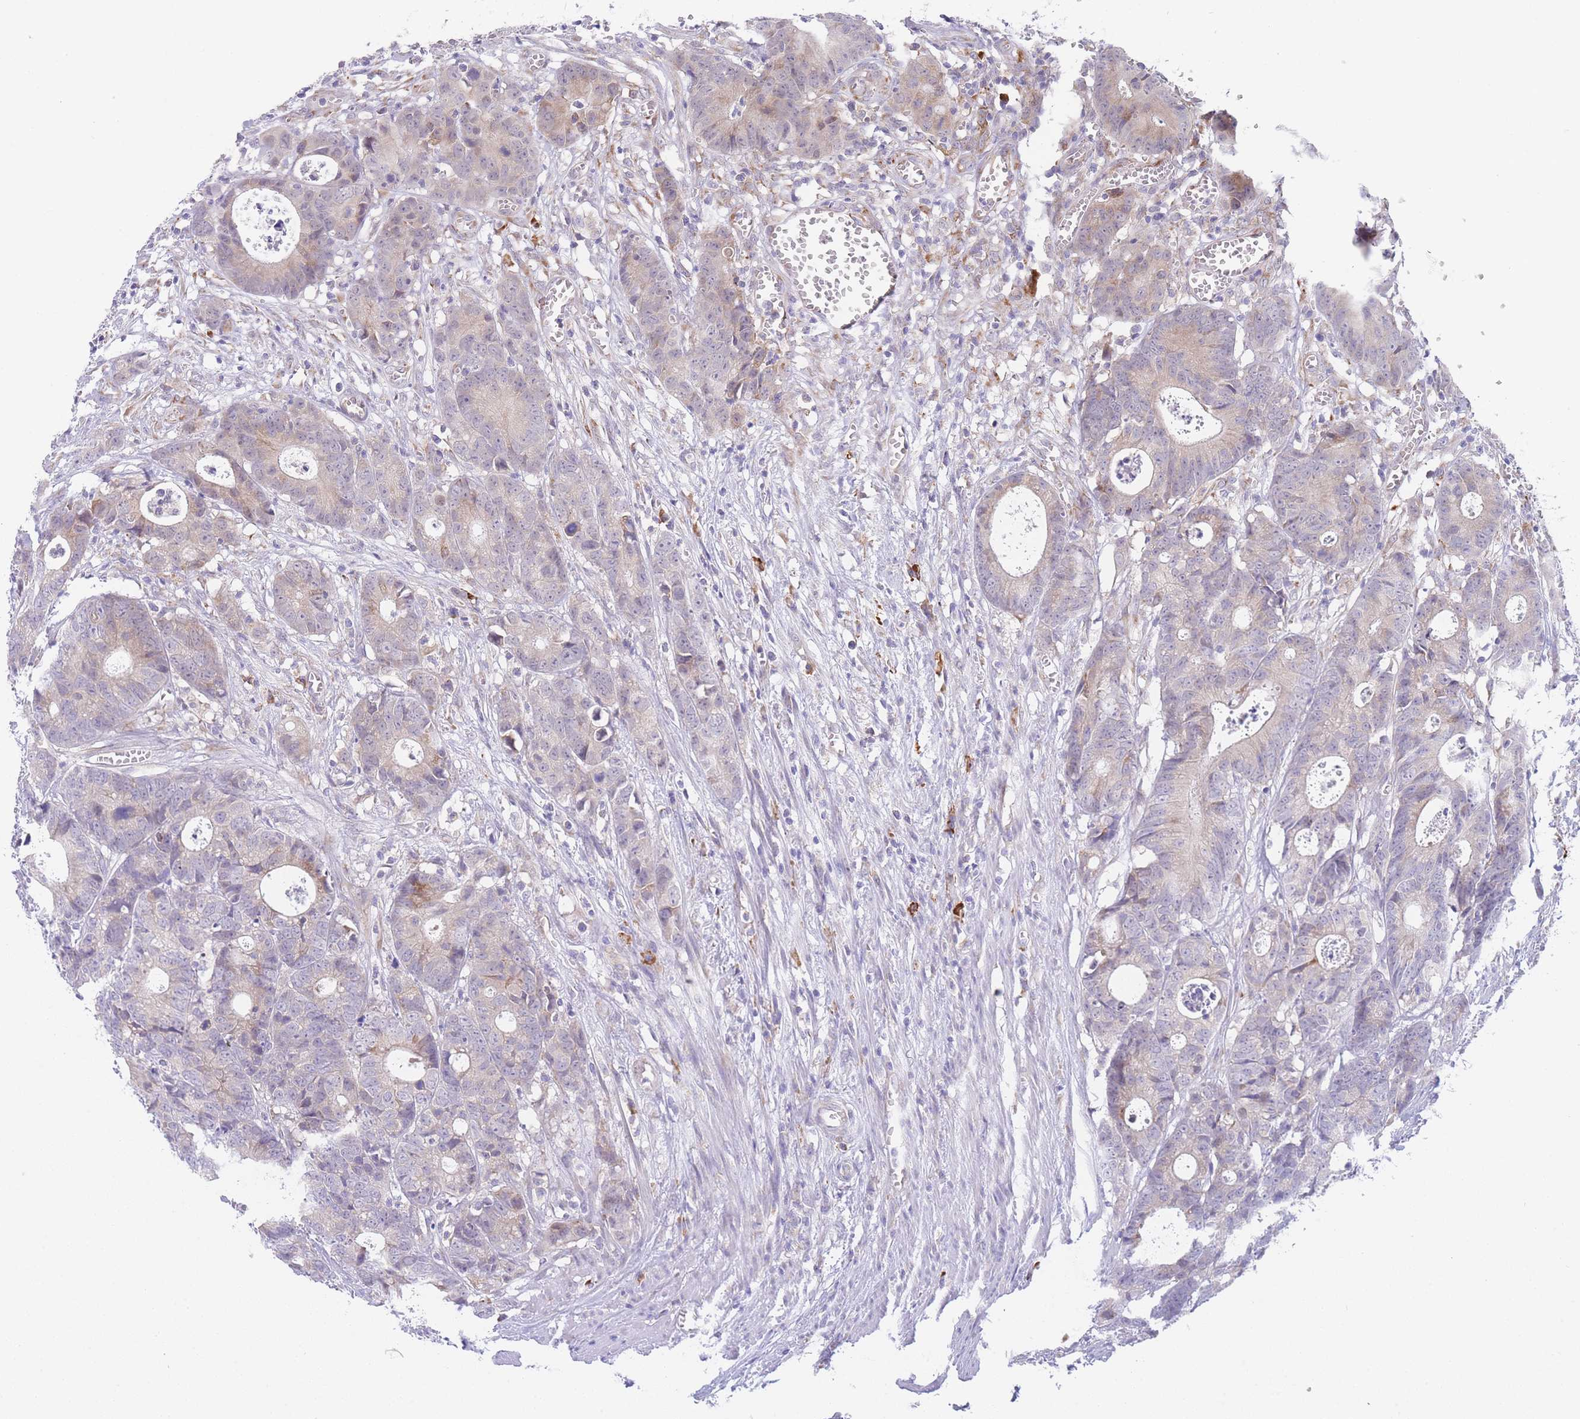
{"staining": {"intensity": "weak", "quantity": "<25%", "location": "cytoplasmic/membranous"}, "tissue": "colorectal cancer", "cell_type": "Tumor cells", "image_type": "cancer", "snomed": [{"axis": "morphology", "description": "Adenocarcinoma, NOS"}, {"axis": "topography", "description": "Colon"}], "caption": "The micrograph displays no staining of tumor cells in colorectal cancer (adenocarcinoma).", "gene": "ZNF510", "patient": {"sex": "female", "age": 57}}